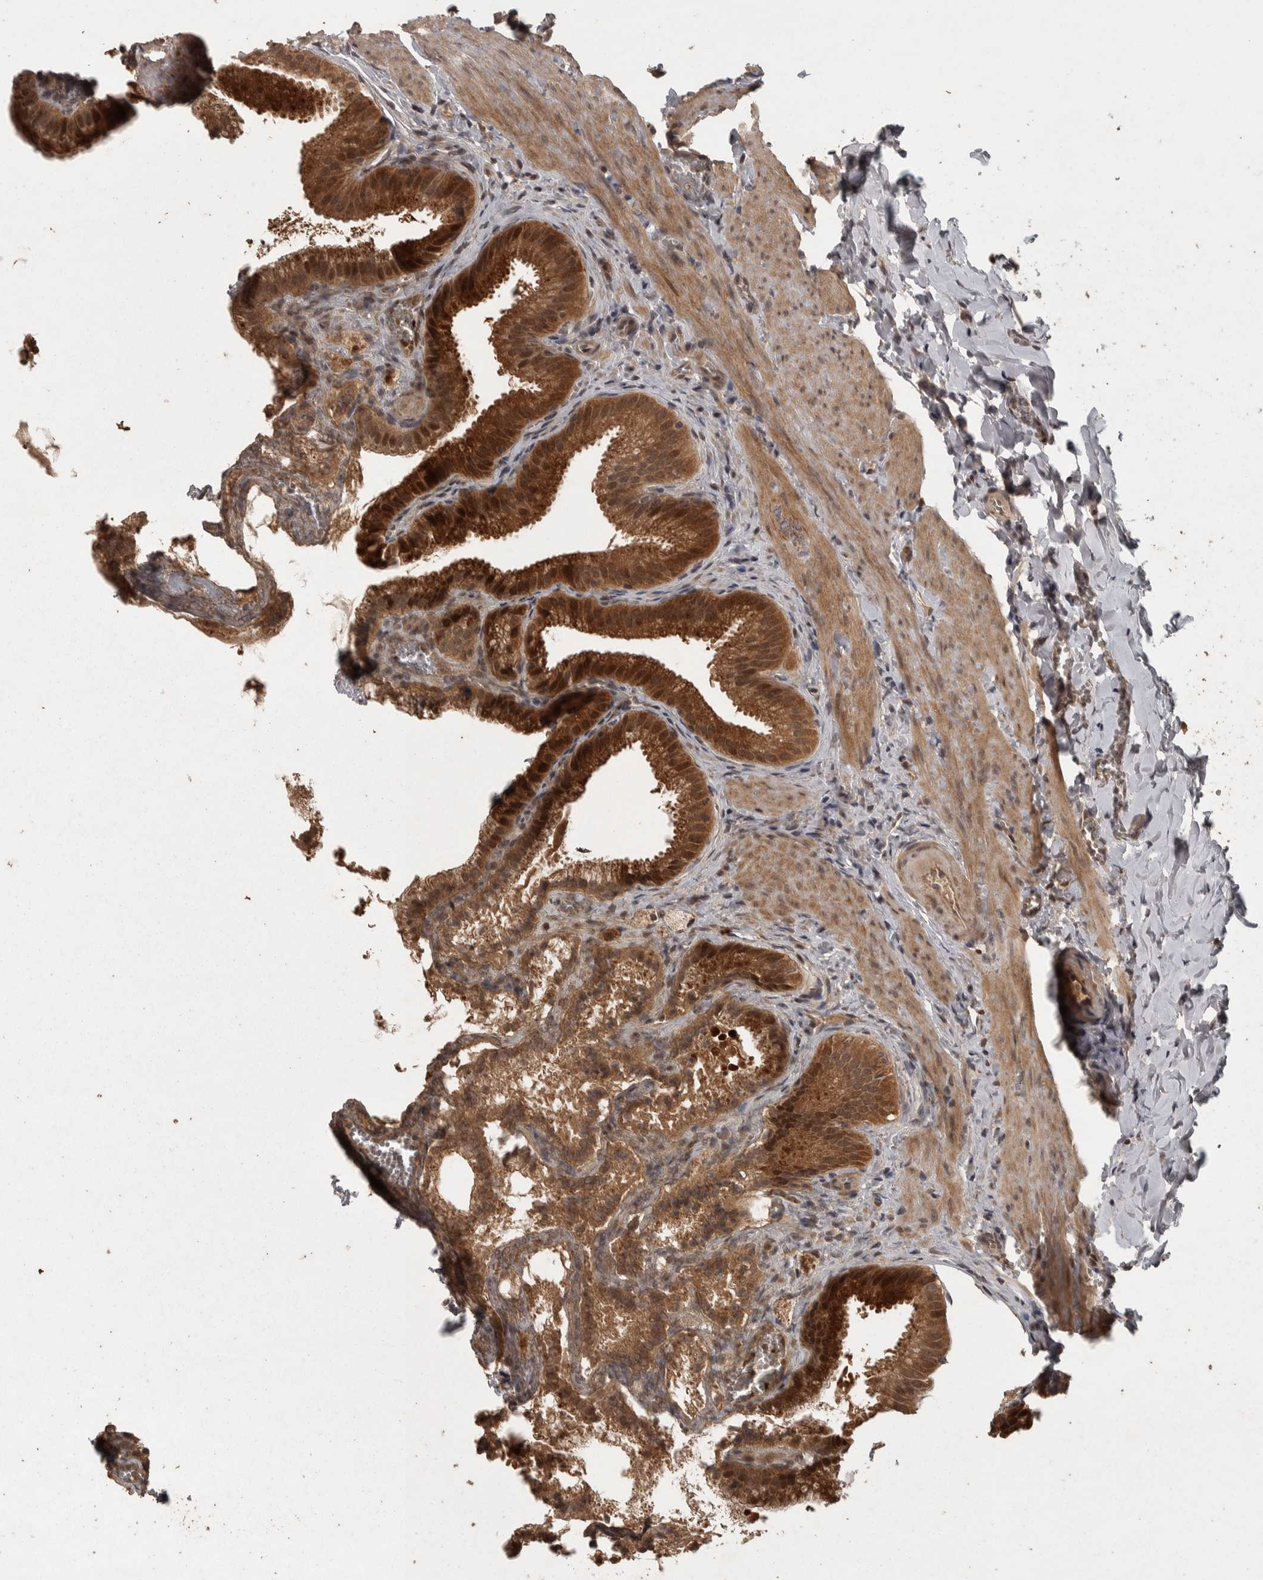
{"staining": {"intensity": "strong", "quantity": ">75%", "location": "cytoplasmic/membranous,nuclear"}, "tissue": "gallbladder", "cell_type": "Glandular cells", "image_type": "normal", "snomed": [{"axis": "morphology", "description": "Normal tissue, NOS"}, {"axis": "topography", "description": "Gallbladder"}], "caption": "Benign gallbladder was stained to show a protein in brown. There is high levels of strong cytoplasmic/membranous,nuclear positivity in about >75% of glandular cells. Using DAB (3,3'-diaminobenzidine) (brown) and hematoxylin (blue) stains, captured at high magnification using brightfield microscopy.", "gene": "ACO1", "patient": {"sex": "male", "age": 38}}